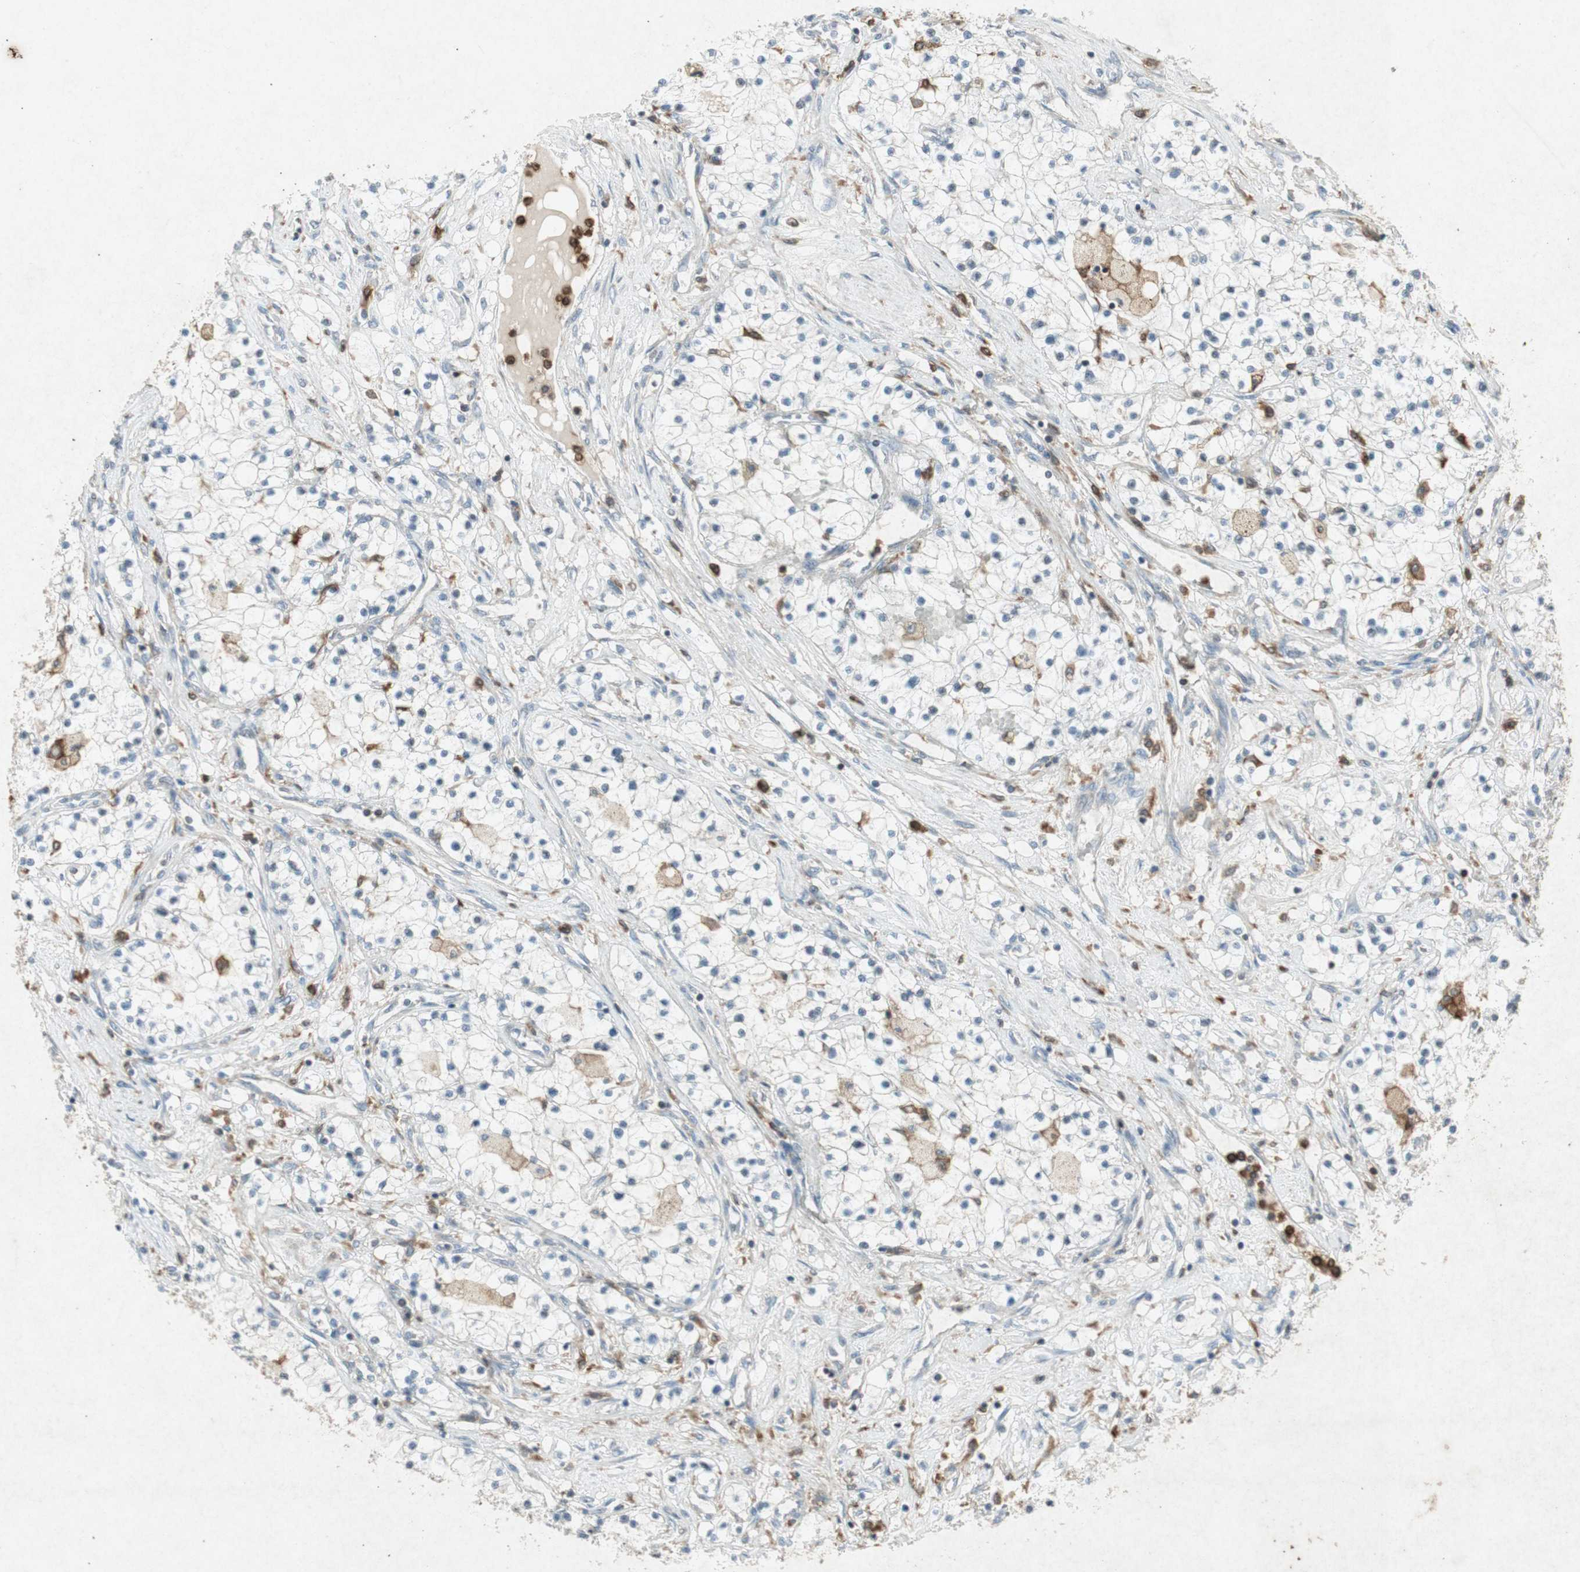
{"staining": {"intensity": "negative", "quantity": "none", "location": "none"}, "tissue": "renal cancer", "cell_type": "Tumor cells", "image_type": "cancer", "snomed": [{"axis": "morphology", "description": "Adenocarcinoma, NOS"}, {"axis": "topography", "description": "Kidney"}], "caption": "Tumor cells show no significant expression in renal cancer. (Brightfield microscopy of DAB IHC at high magnification).", "gene": "TYROBP", "patient": {"sex": "male", "age": 68}}